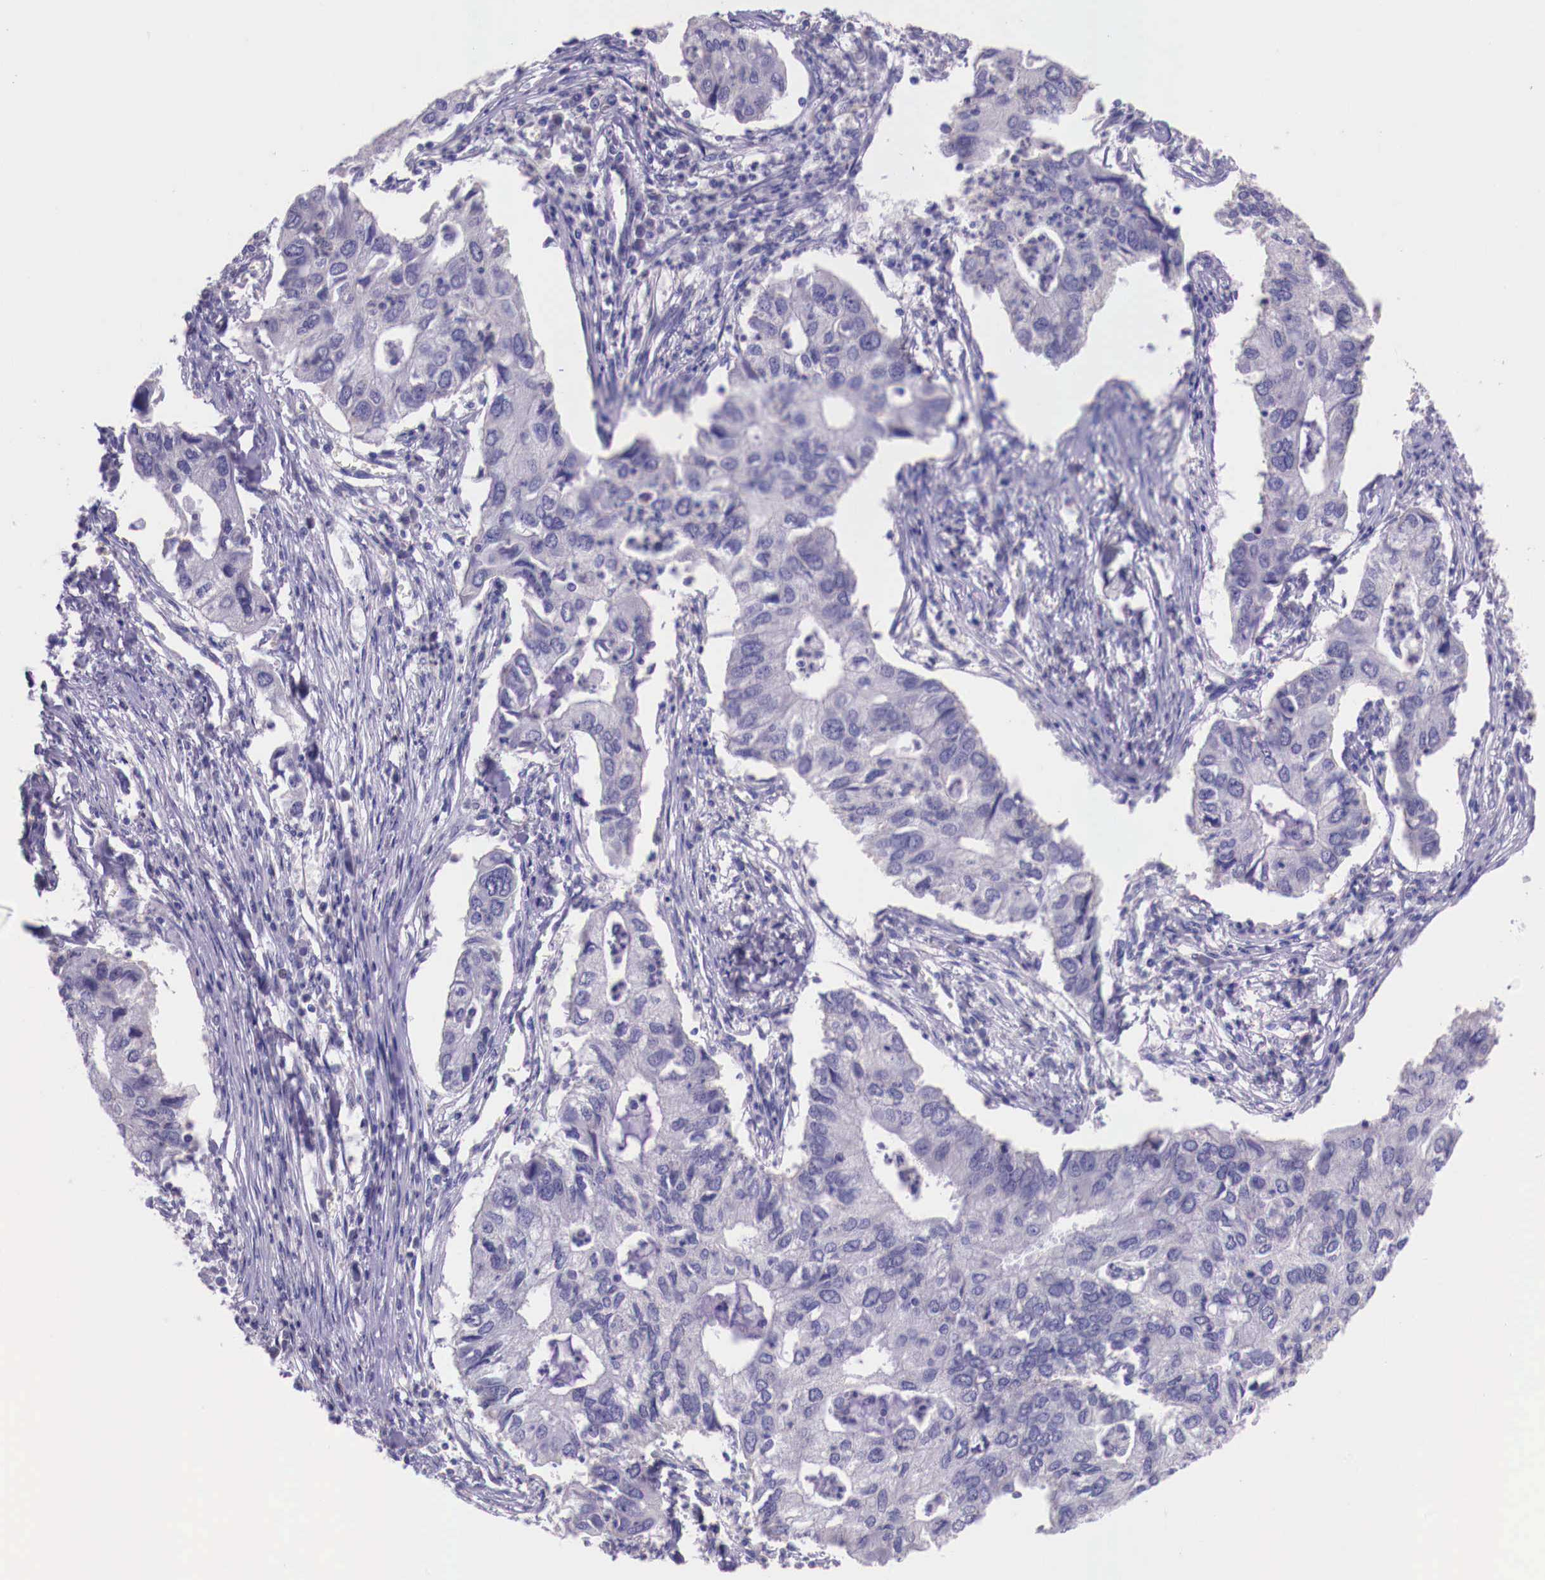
{"staining": {"intensity": "weak", "quantity": "<25%", "location": "cytoplasmic/membranous"}, "tissue": "lung cancer", "cell_type": "Tumor cells", "image_type": "cancer", "snomed": [{"axis": "morphology", "description": "Adenocarcinoma, NOS"}, {"axis": "topography", "description": "Lung"}], "caption": "There is no significant positivity in tumor cells of lung cancer (adenocarcinoma).", "gene": "GRIPAP1", "patient": {"sex": "male", "age": 48}}